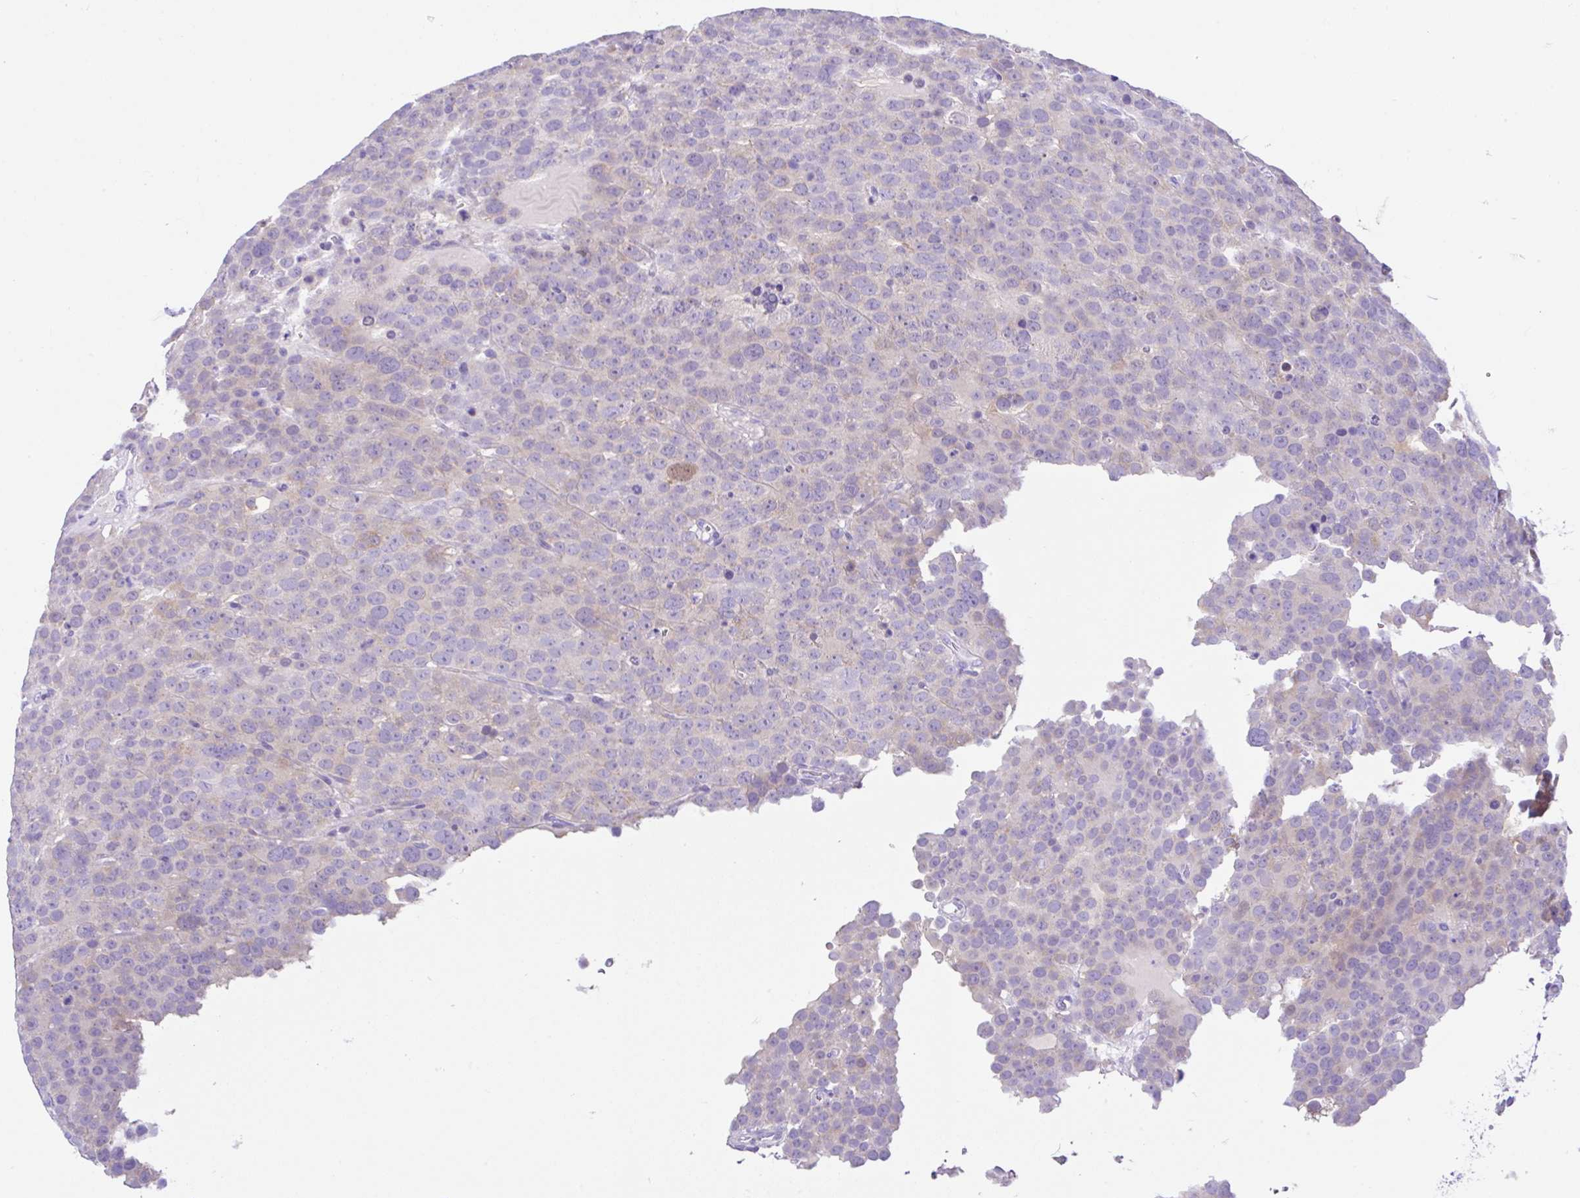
{"staining": {"intensity": "moderate", "quantity": "<25%", "location": "nuclear"}, "tissue": "testis cancer", "cell_type": "Tumor cells", "image_type": "cancer", "snomed": [{"axis": "morphology", "description": "Seminoma, NOS"}, {"axis": "topography", "description": "Testis"}], "caption": "Immunohistochemical staining of seminoma (testis) shows low levels of moderate nuclear expression in about <25% of tumor cells.", "gene": "ANO4", "patient": {"sex": "male", "age": 71}}